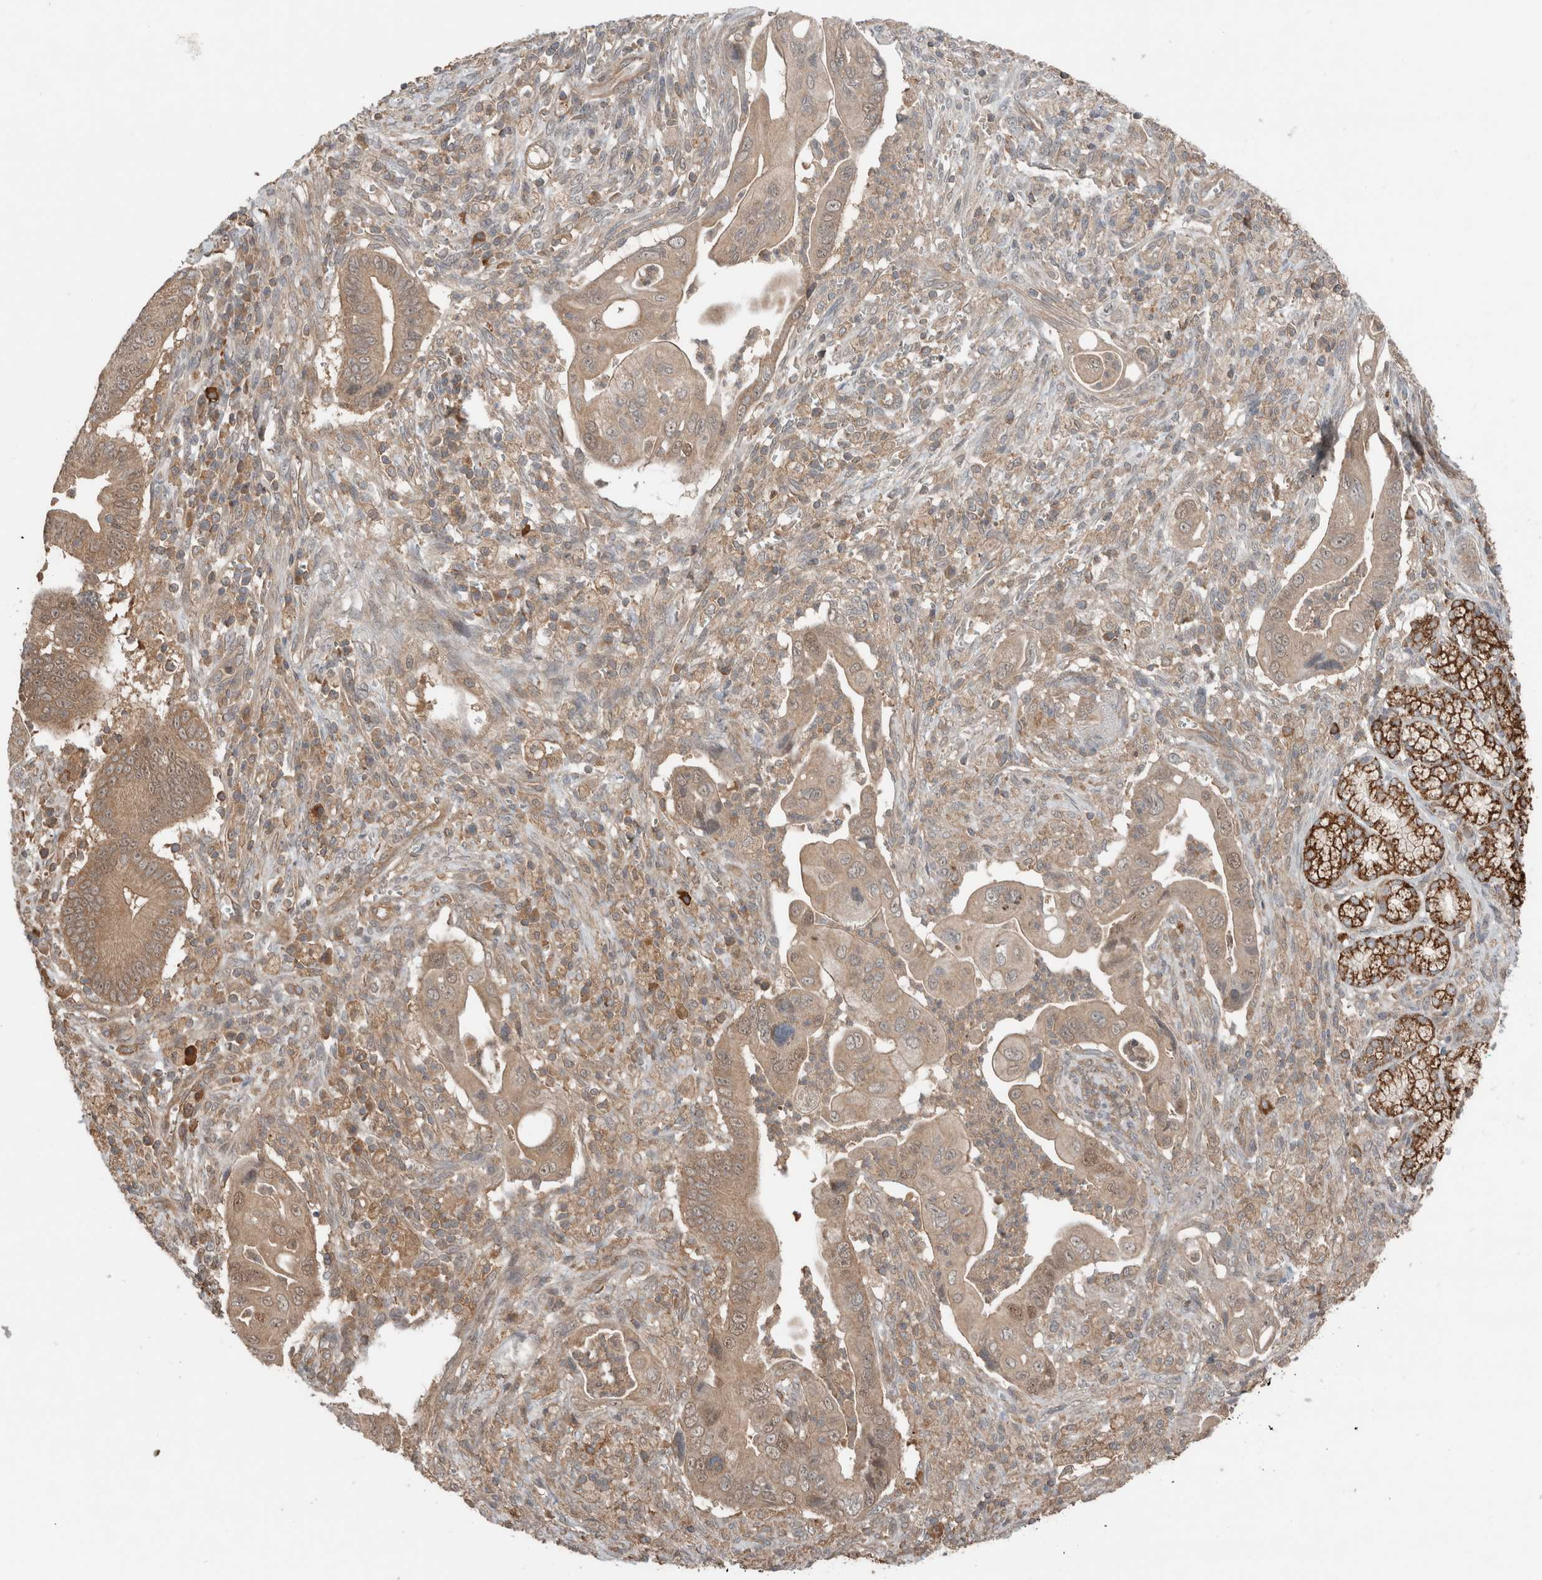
{"staining": {"intensity": "moderate", "quantity": ">75%", "location": "cytoplasmic/membranous"}, "tissue": "pancreatic cancer", "cell_type": "Tumor cells", "image_type": "cancer", "snomed": [{"axis": "morphology", "description": "Adenocarcinoma, NOS"}, {"axis": "topography", "description": "Pancreas"}], "caption": "Protein staining exhibits moderate cytoplasmic/membranous staining in about >75% of tumor cells in pancreatic adenocarcinoma. (DAB (3,3'-diaminobenzidine) IHC, brown staining for protein, blue staining for nuclei).", "gene": "KLK14", "patient": {"sex": "male", "age": 78}}